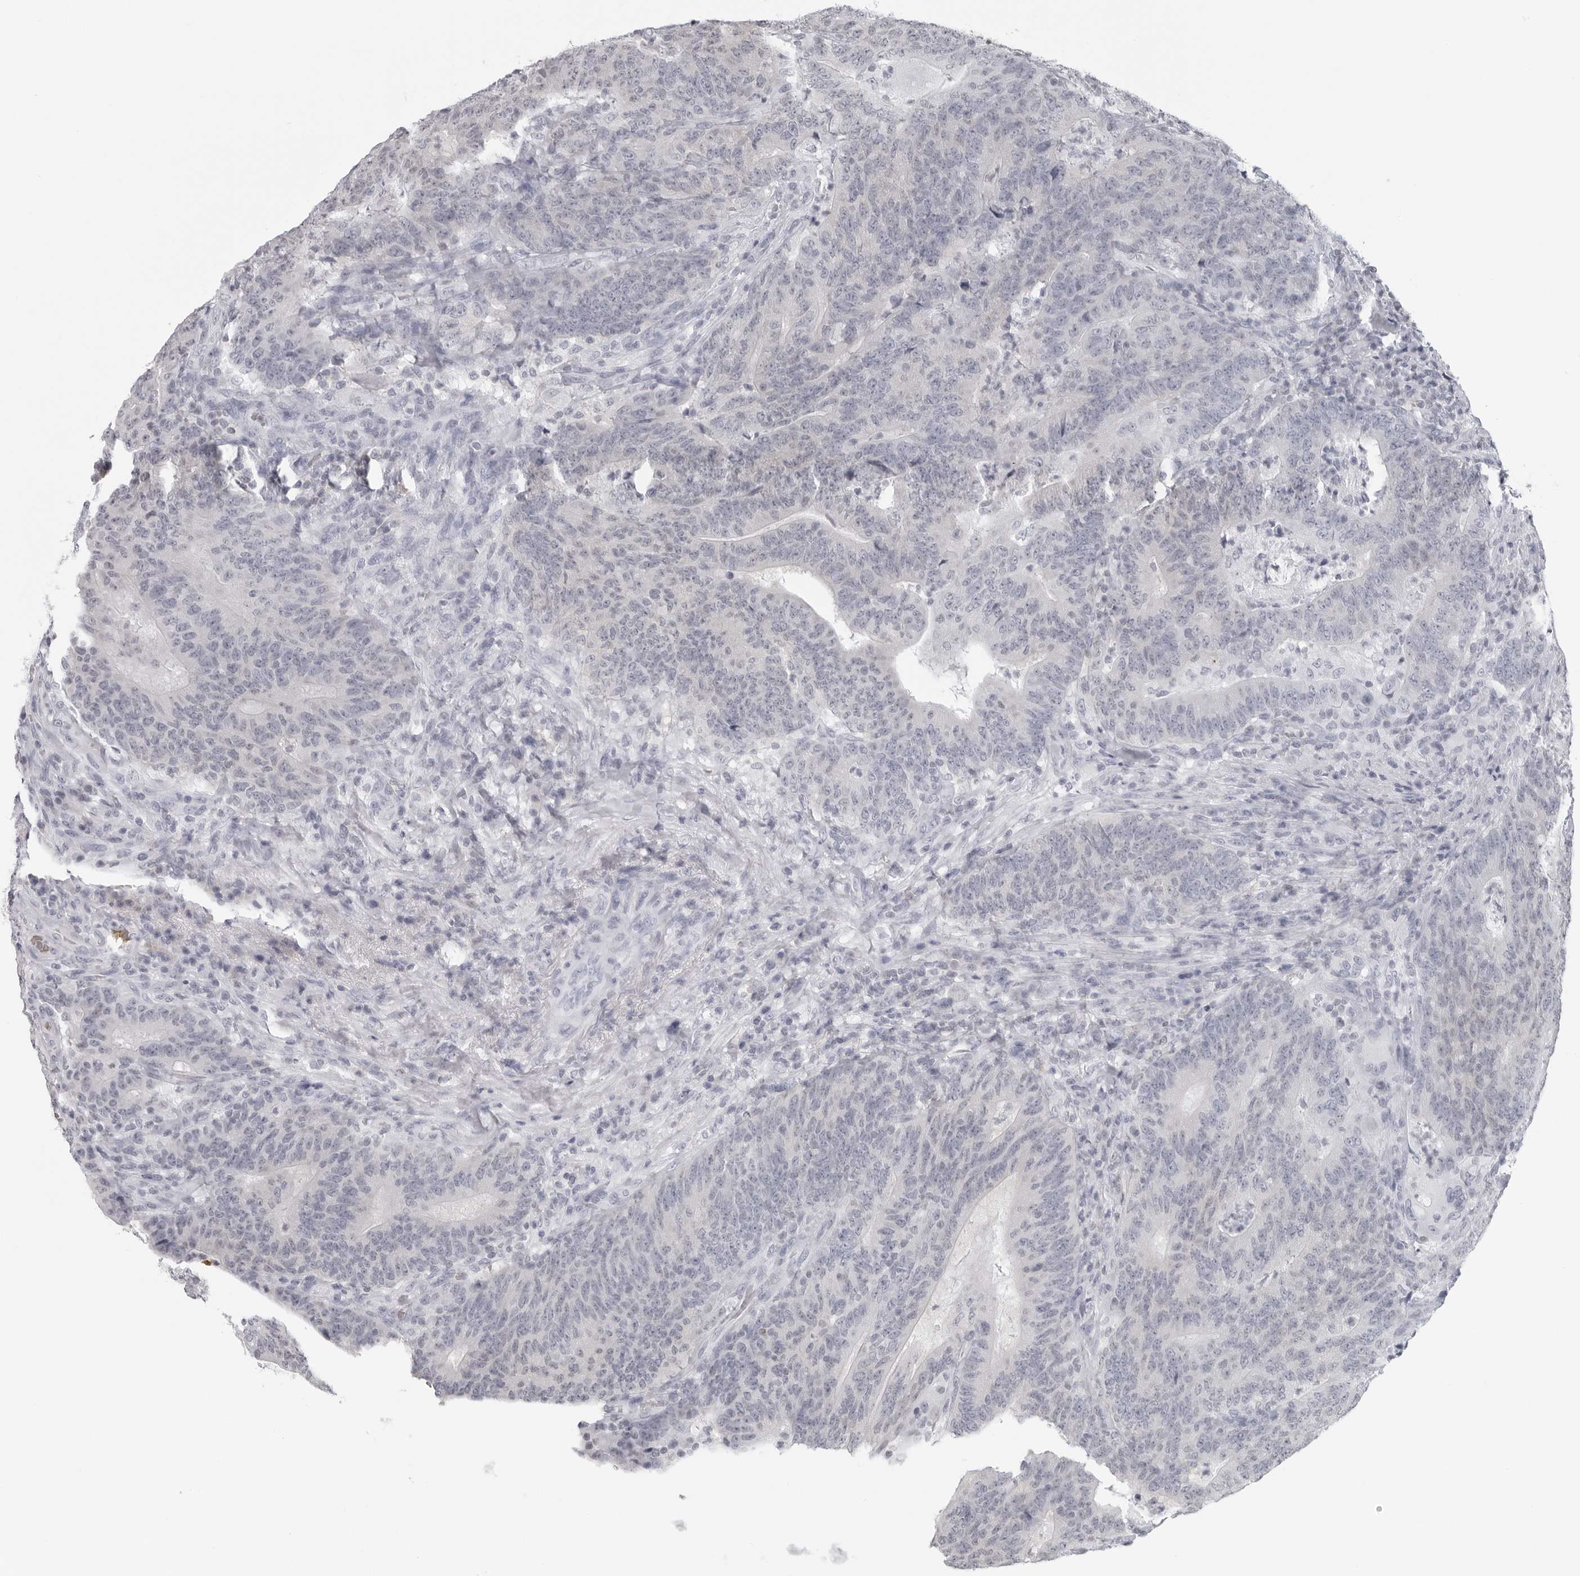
{"staining": {"intensity": "negative", "quantity": "none", "location": "none"}, "tissue": "colorectal cancer", "cell_type": "Tumor cells", "image_type": "cancer", "snomed": [{"axis": "morphology", "description": "Normal tissue, NOS"}, {"axis": "morphology", "description": "Adenocarcinoma, NOS"}, {"axis": "topography", "description": "Colon"}], "caption": "A high-resolution histopathology image shows IHC staining of colorectal cancer, which reveals no significant positivity in tumor cells.", "gene": "EPB41", "patient": {"sex": "female", "age": 75}}